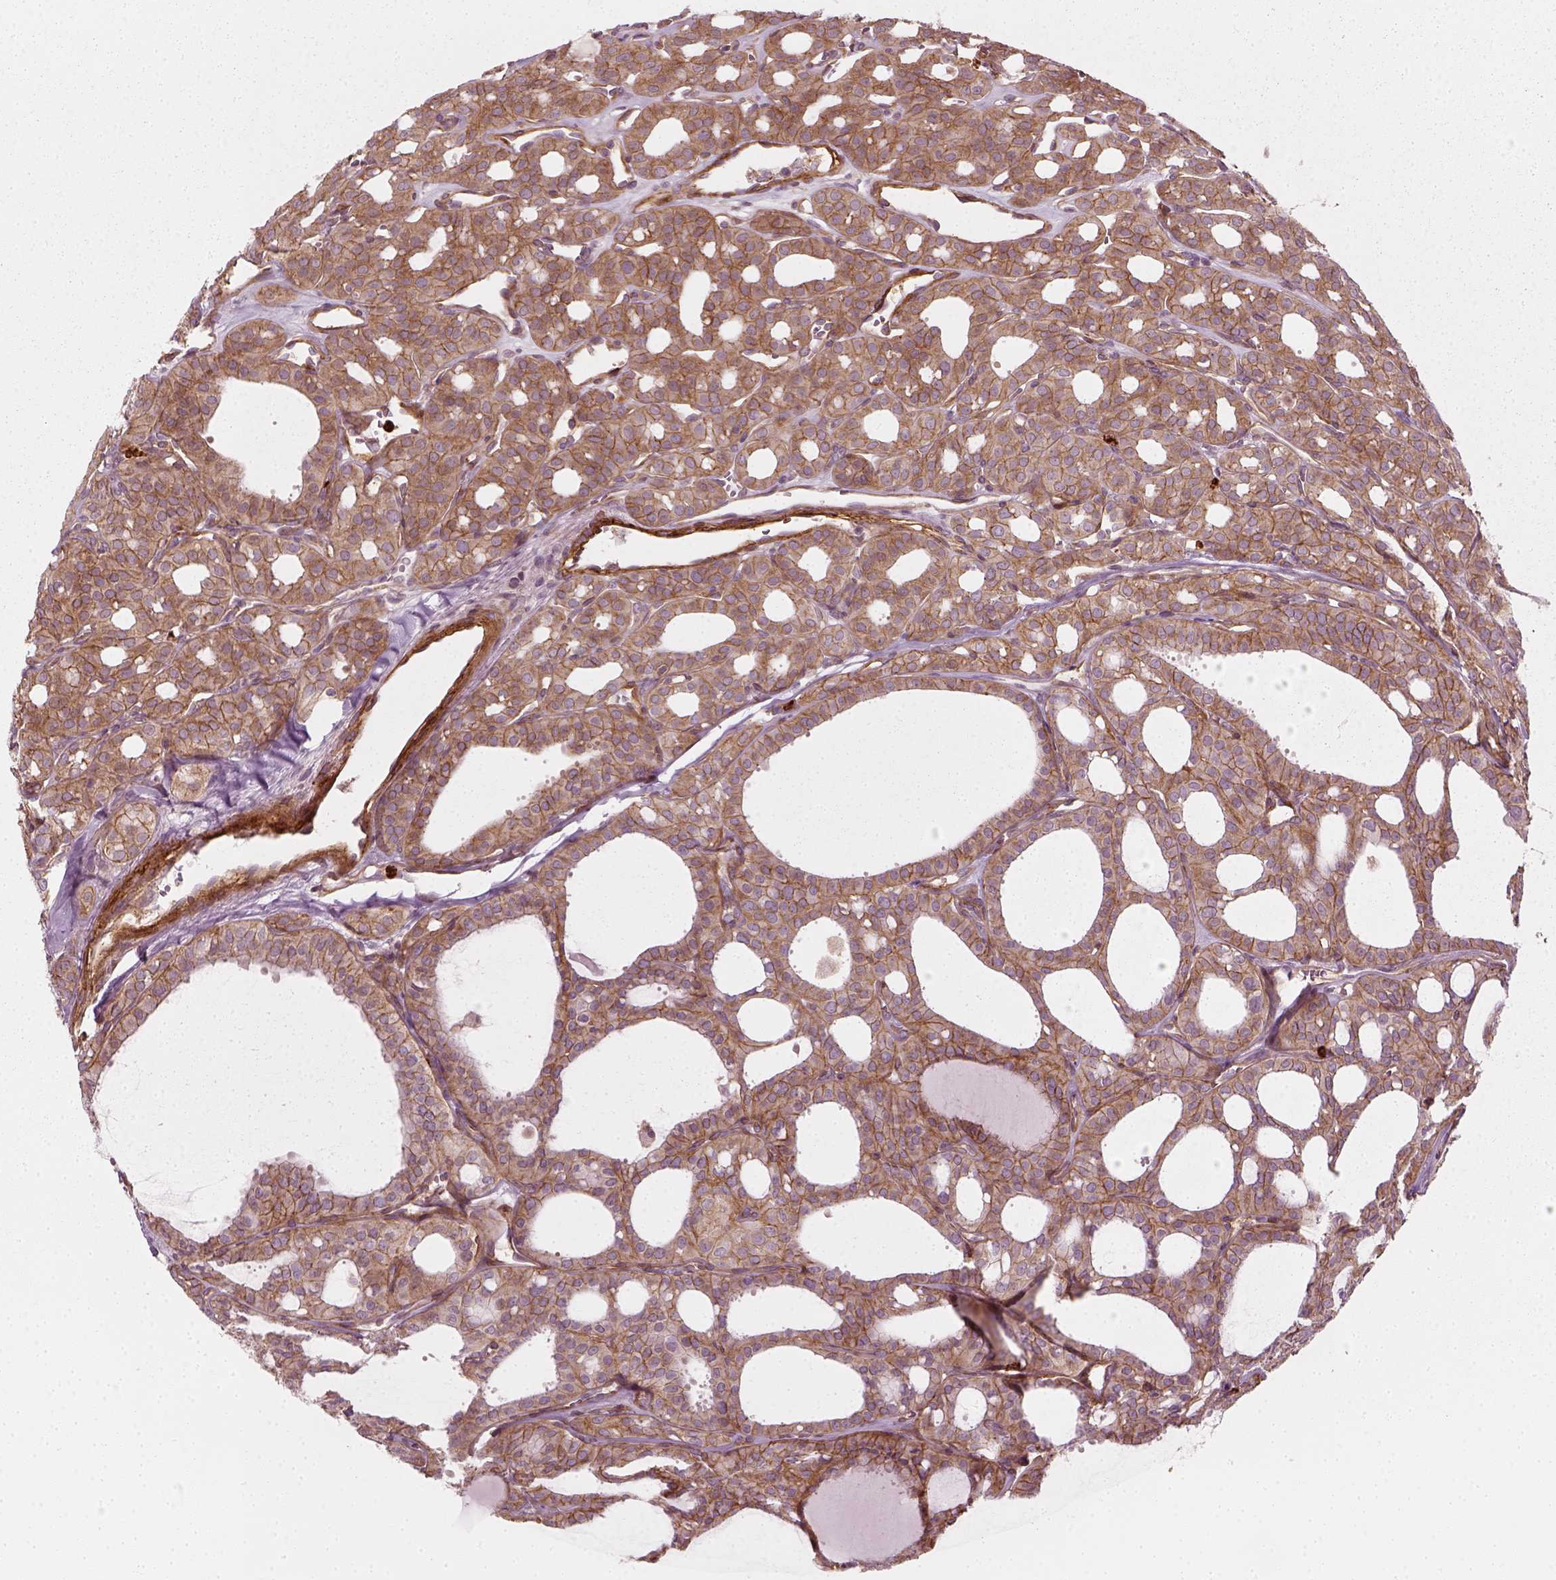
{"staining": {"intensity": "moderate", "quantity": ">75%", "location": "cytoplasmic/membranous"}, "tissue": "thyroid cancer", "cell_type": "Tumor cells", "image_type": "cancer", "snomed": [{"axis": "morphology", "description": "Follicular adenoma carcinoma, NOS"}, {"axis": "topography", "description": "Thyroid gland"}], "caption": "Protein staining of thyroid cancer tissue displays moderate cytoplasmic/membranous staining in about >75% of tumor cells.", "gene": "NPTN", "patient": {"sex": "male", "age": 75}}